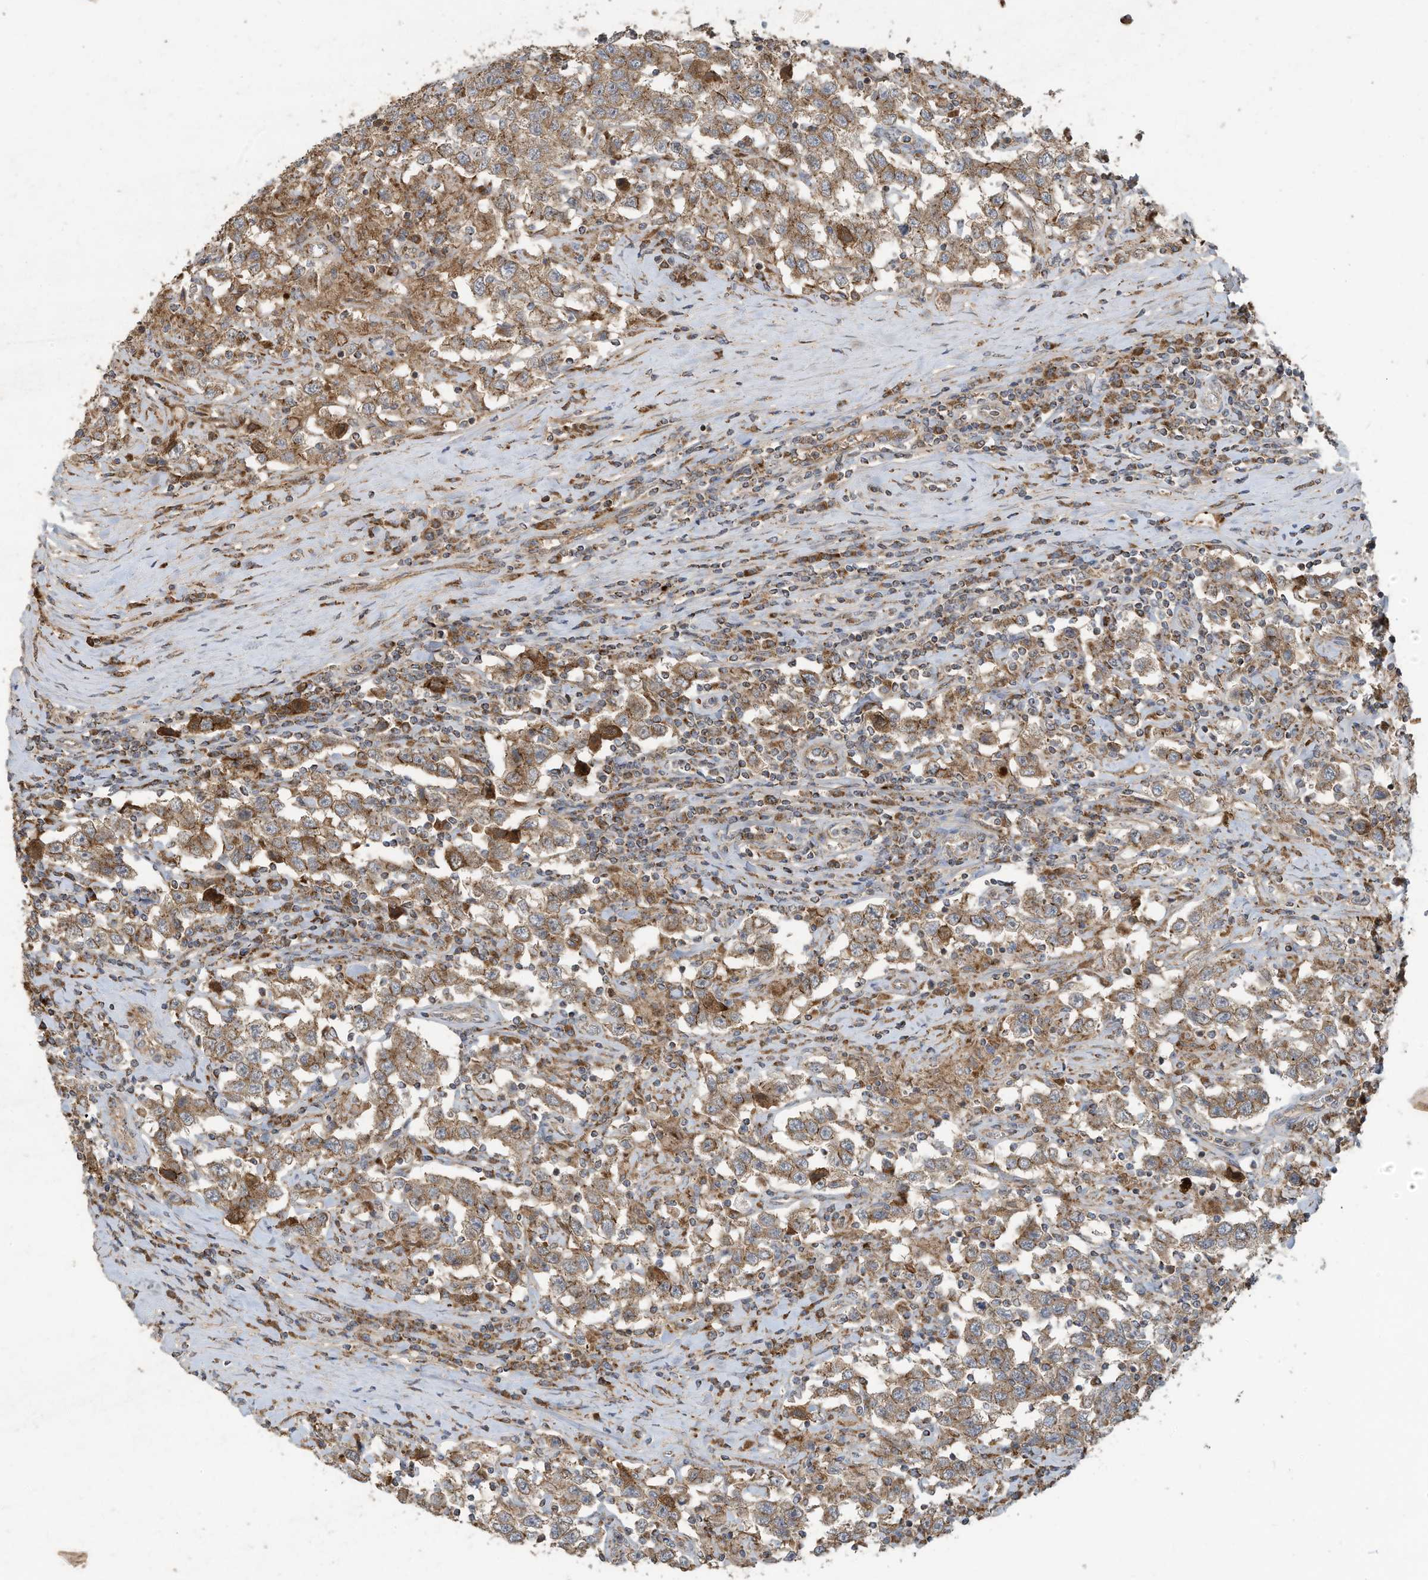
{"staining": {"intensity": "moderate", "quantity": ">75%", "location": "cytoplasmic/membranous"}, "tissue": "testis cancer", "cell_type": "Tumor cells", "image_type": "cancer", "snomed": [{"axis": "morphology", "description": "Seminoma, NOS"}, {"axis": "topography", "description": "Testis"}], "caption": "High-magnification brightfield microscopy of testis cancer (seminoma) stained with DAB (brown) and counterstained with hematoxylin (blue). tumor cells exhibit moderate cytoplasmic/membranous positivity is present in approximately>75% of cells. Ihc stains the protein in brown and the nuclei are stained blue.", "gene": "C2orf74", "patient": {"sex": "male", "age": 41}}